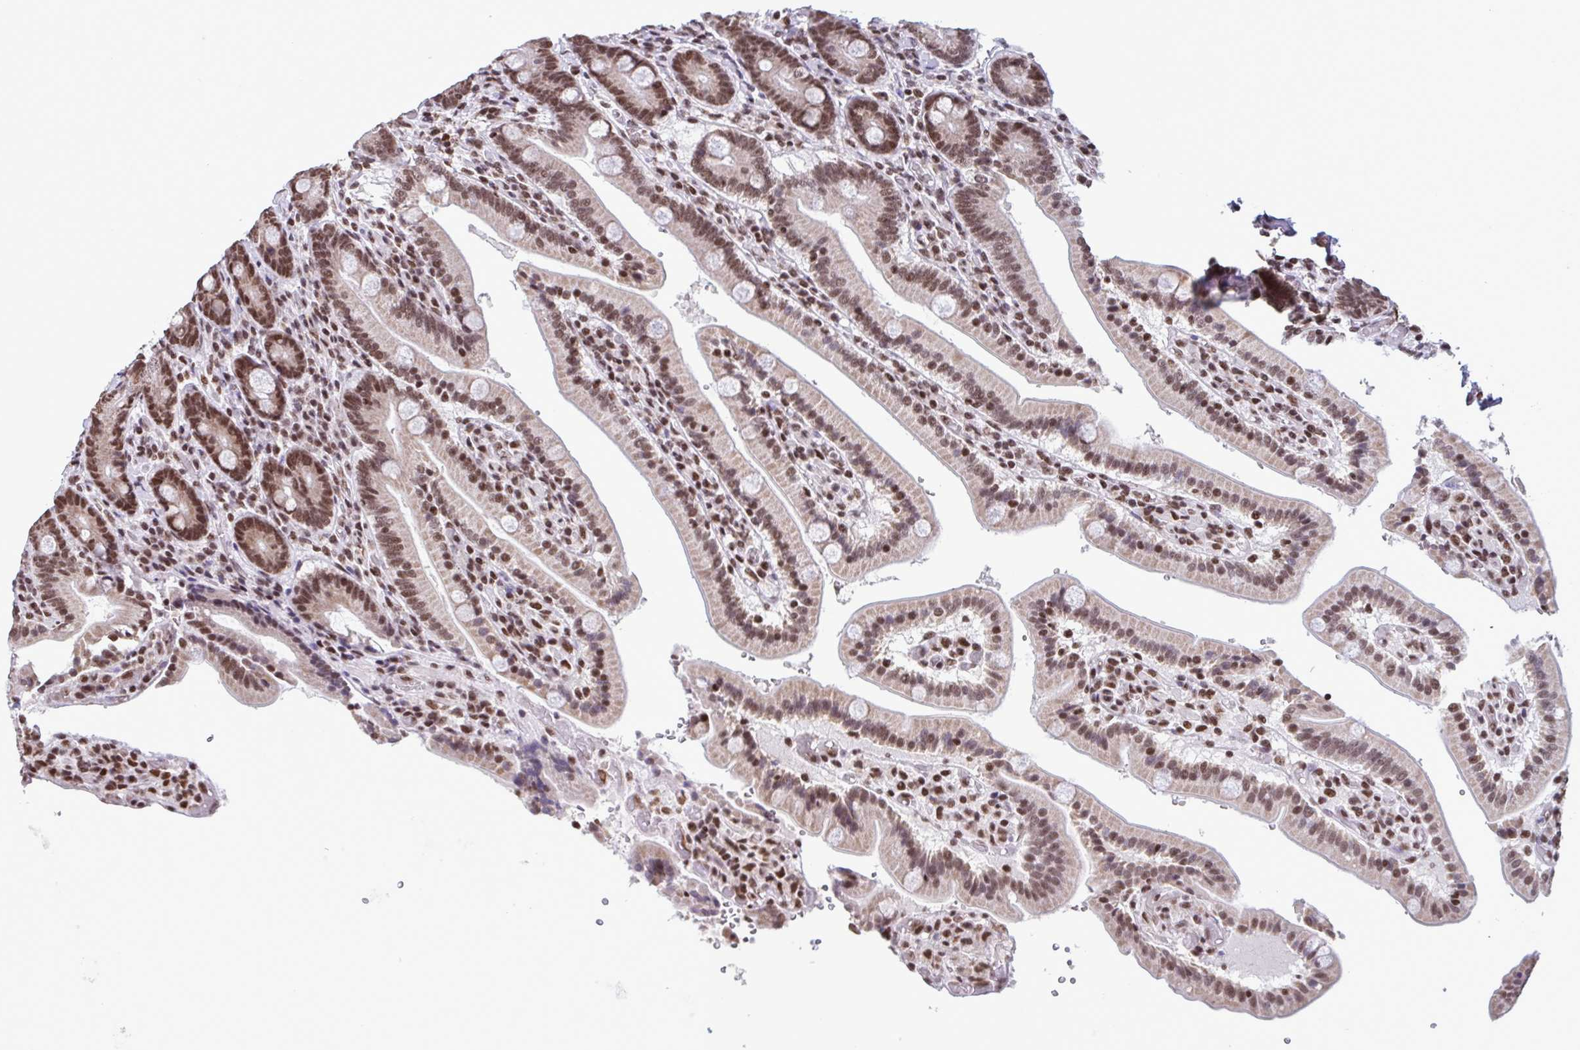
{"staining": {"intensity": "moderate", "quantity": ">75%", "location": "nuclear"}, "tissue": "duodenum", "cell_type": "Glandular cells", "image_type": "normal", "snomed": [{"axis": "morphology", "description": "Normal tissue, NOS"}, {"axis": "topography", "description": "Duodenum"}], "caption": "Glandular cells reveal moderate nuclear positivity in approximately >75% of cells in unremarkable duodenum.", "gene": "TIMM21", "patient": {"sex": "female", "age": 62}}